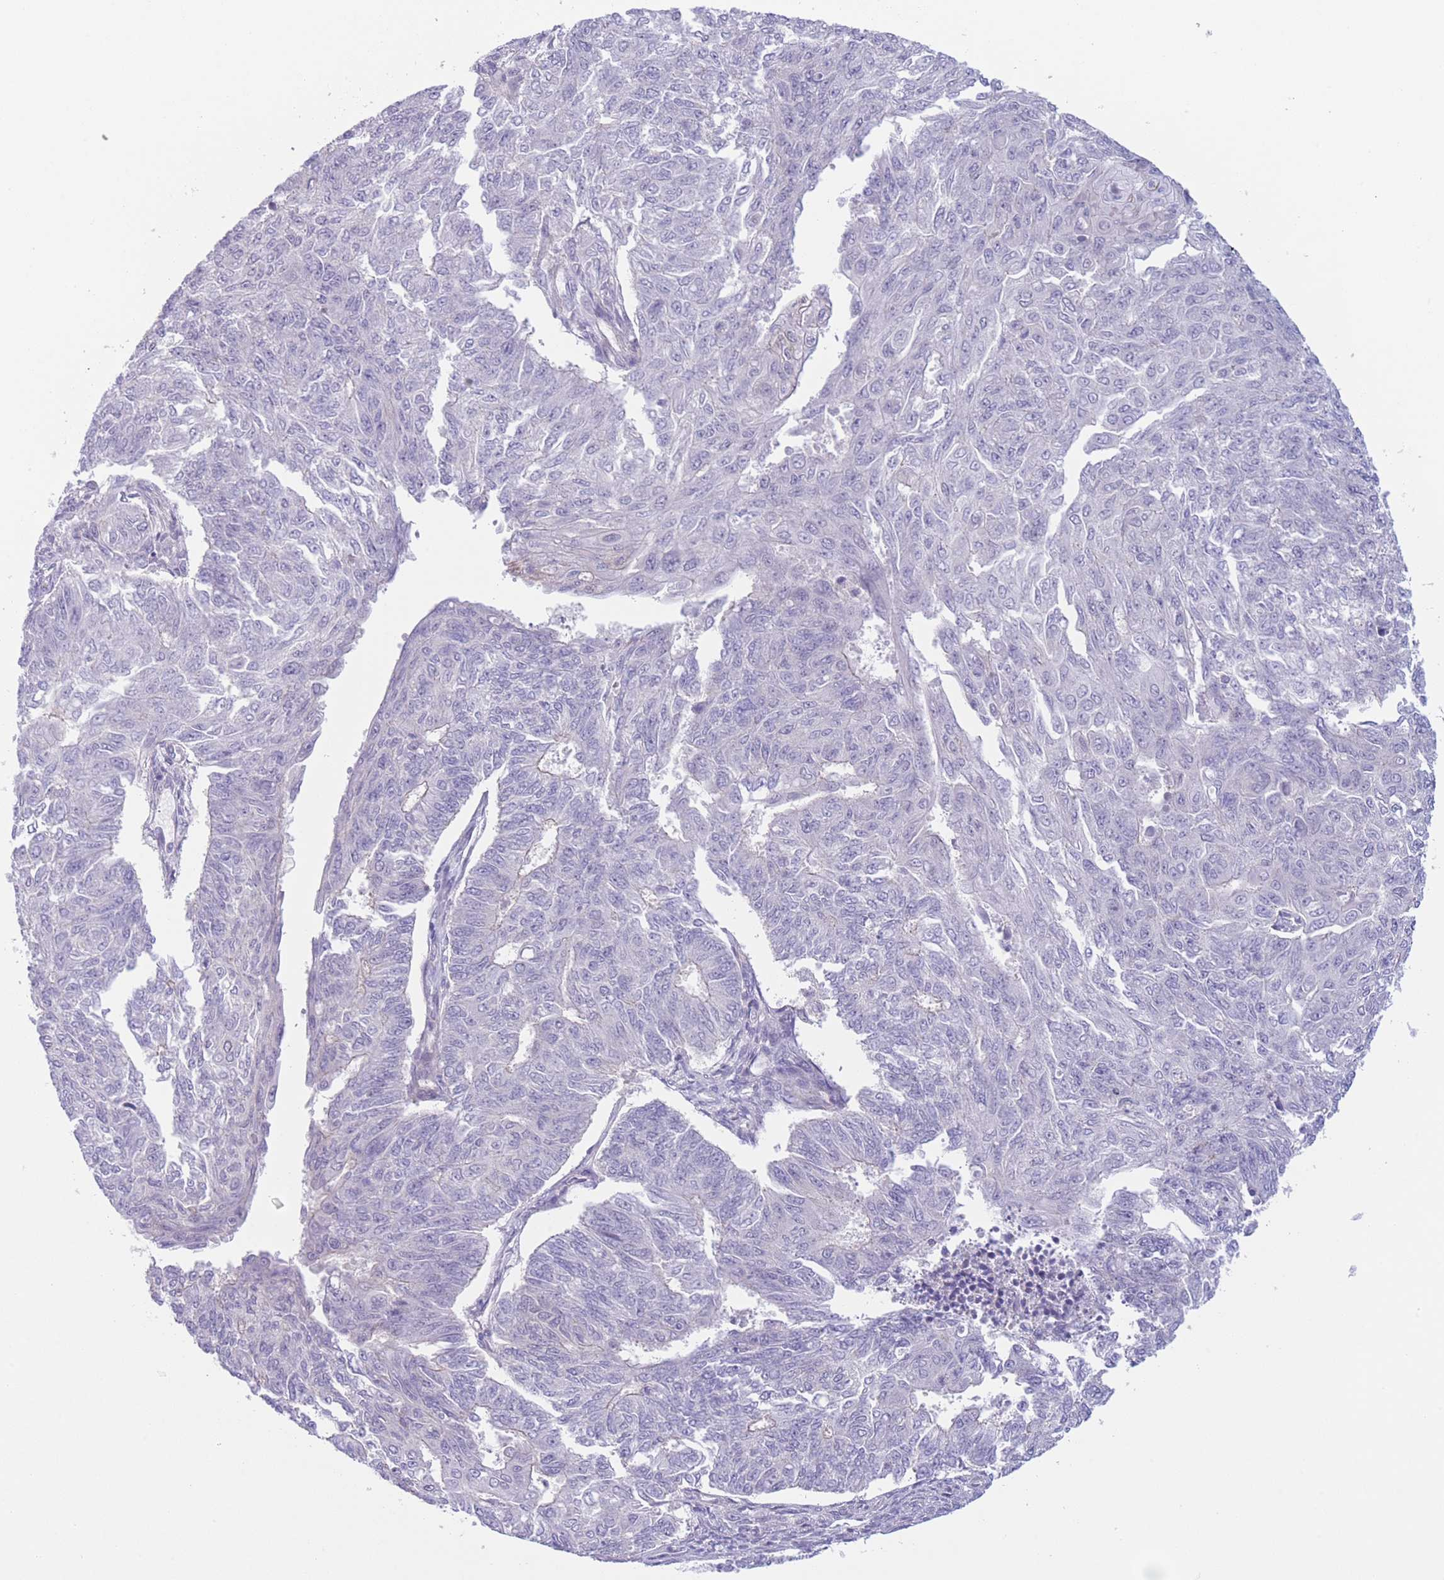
{"staining": {"intensity": "negative", "quantity": "none", "location": "none"}, "tissue": "endometrial cancer", "cell_type": "Tumor cells", "image_type": "cancer", "snomed": [{"axis": "morphology", "description": "Adenocarcinoma, NOS"}, {"axis": "topography", "description": "Endometrium"}], "caption": "The micrograph exhibits no staining of tumor cells in adenocarcinoma (endometrial).", "gene": "C9orf152", "patient": {"sex": "female", "age": 32}}